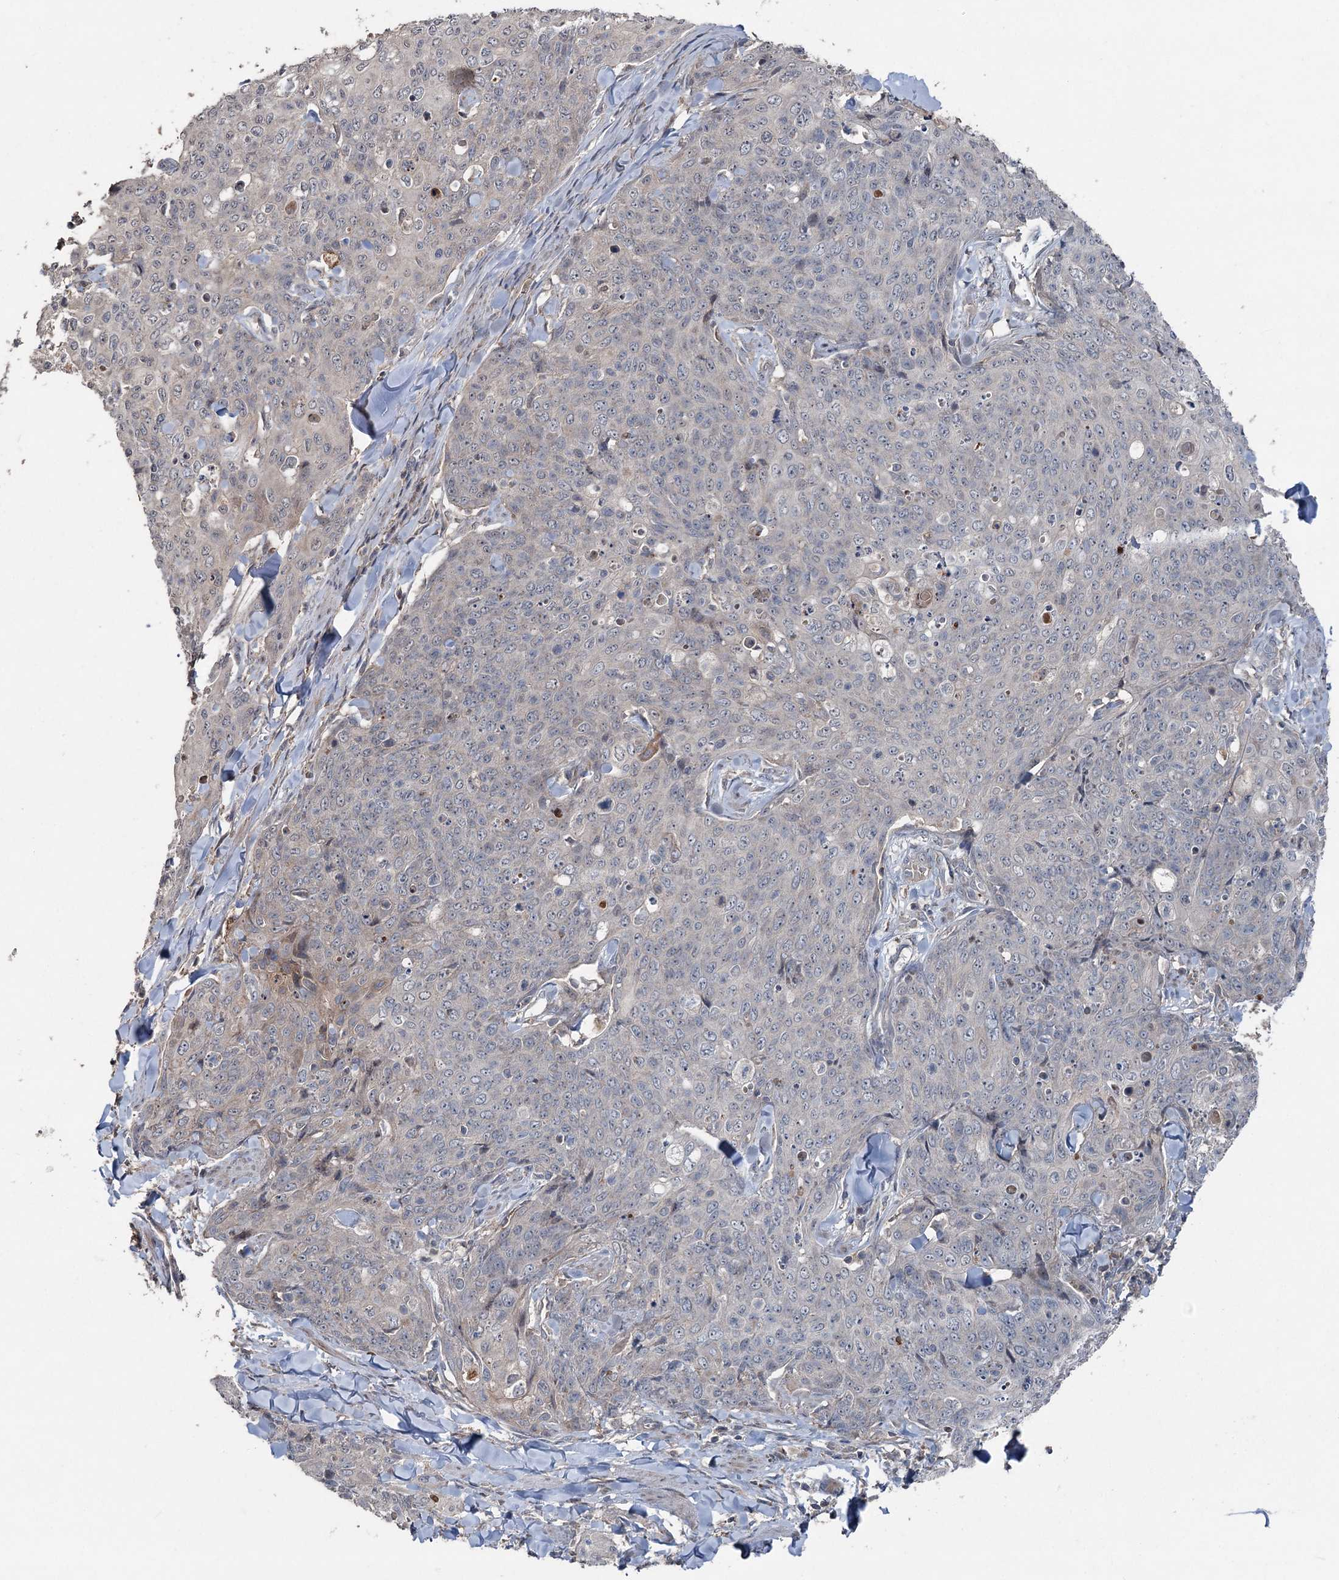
{"staining": {"intensity": "negative", "quantity": "none", "location": "none"}, "tissue": "skin cancer", "cell_type": "Tumor cells", "image_type": "cancer", "snomed": [{"axis": "morphology", "description": "Squamous cell carcinoma, NOS"}, {"axis": "topography", "description": "Skin"}, {"axis": "topography", "description": "Vulva"}], "caption": "An IHC image of skin squamous cell carcinoma is shown. There is no staining in tumor cells of skin squamous cell carcinoma. (DAB immunohistochemistry (IHC) visualized using brightfield microscopy, high magnification).", "gene": "MAPK8IP2", "patient": {"sex": "female", "age": 85}}